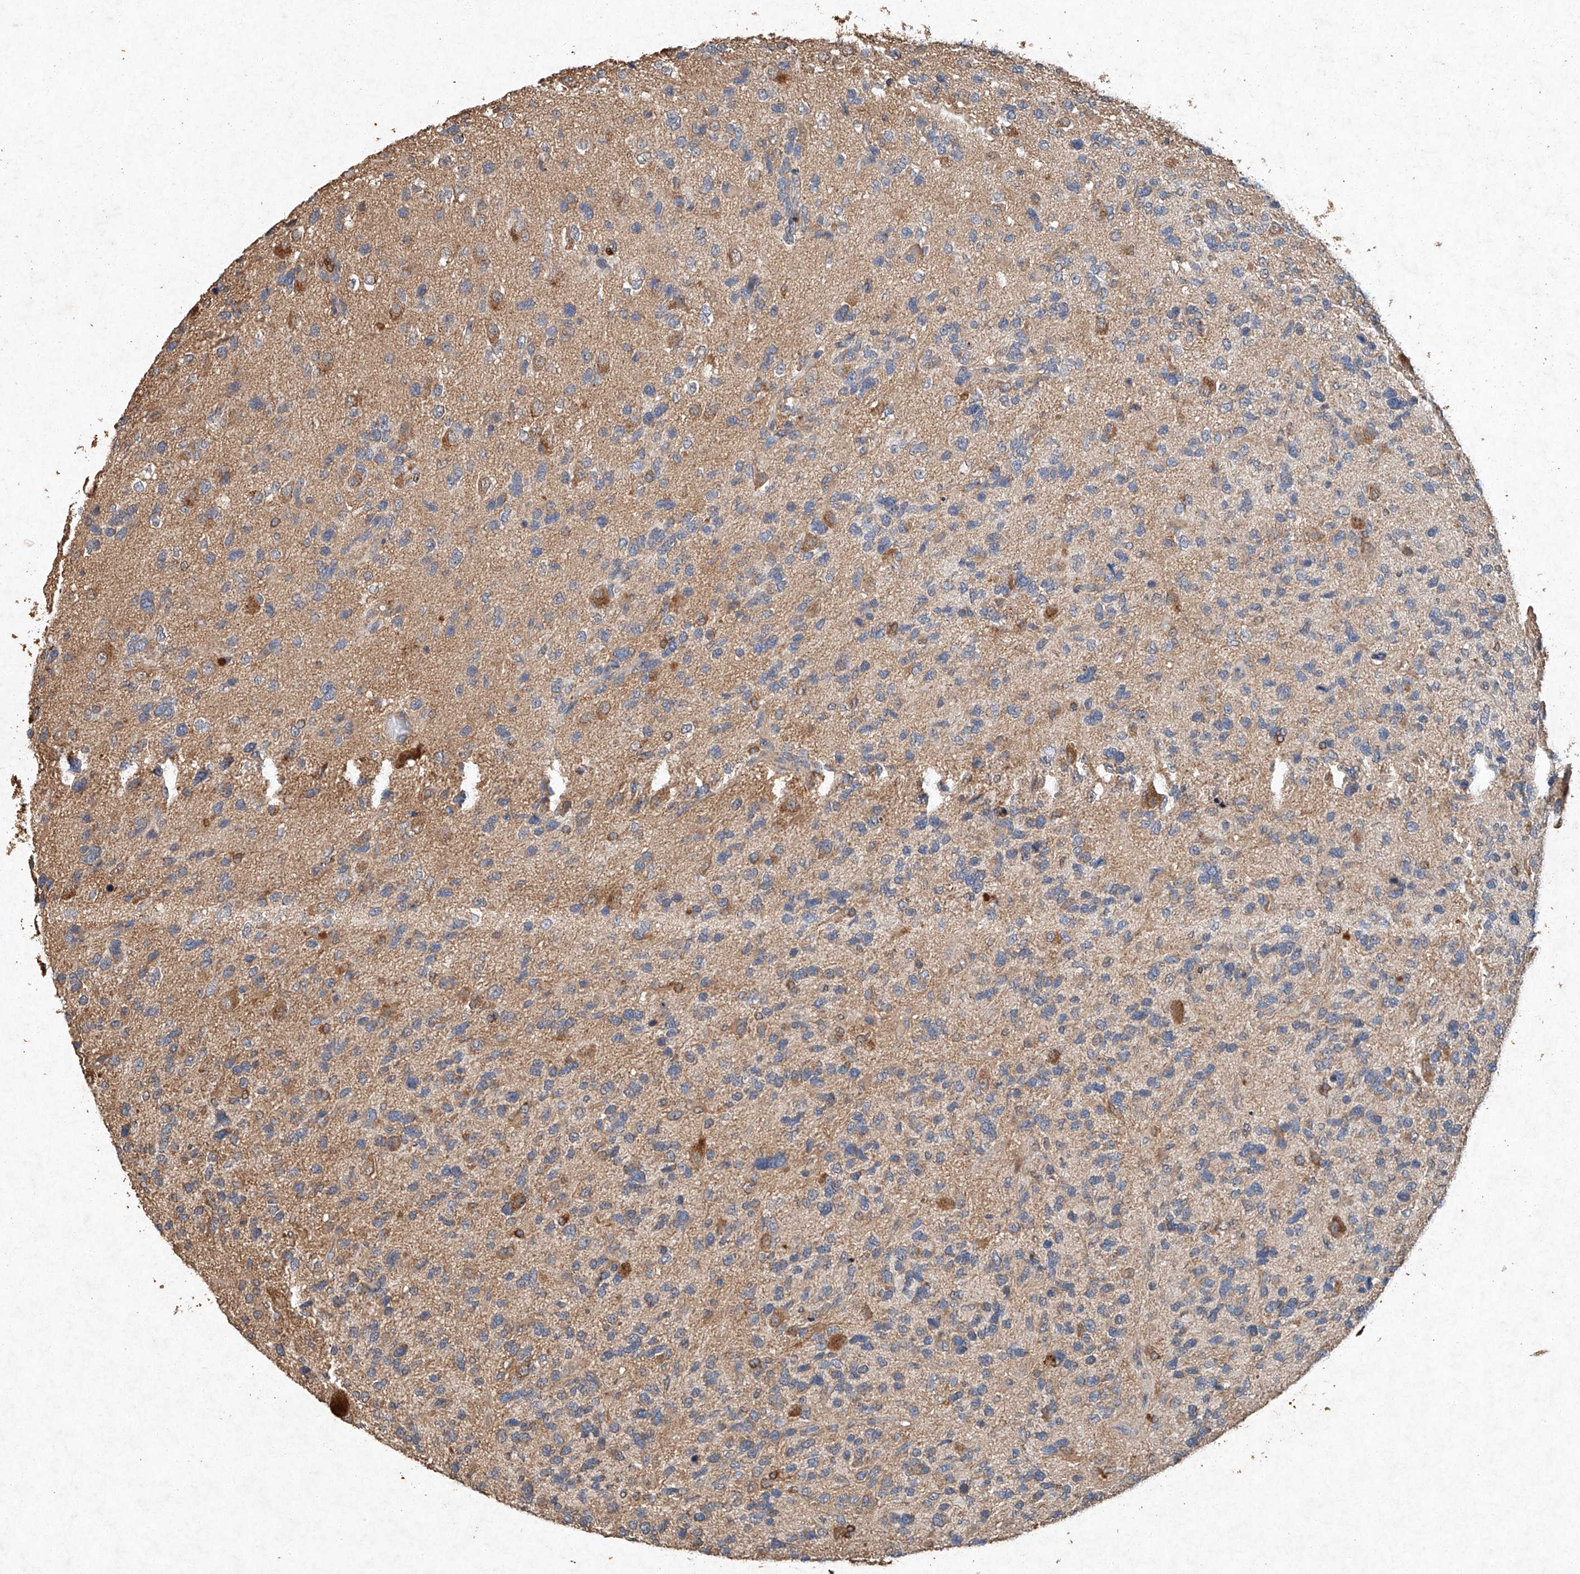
{"staining": {"intensity": "weak", "quantity": "25%-75%", "location": "cytoplasmic/membranous"}, "tissue": "glioma", "cell_type": "Tumor cells", "image_type": "cancer", "snomed": [{"axis": "morphology", "description": "Glioma, malignant, High grade"}, {"axis": "topography", "description": "Brain"}], "caption": "DAB (3,3'-diaminobenzidine) immunohistochemical staining of human glioma displays weak cytoplasmic/membranous protein positivity in approximately 25%-75% of tumor cells. (IHC, brightfield microscopy, high magnification).", "gene": "STK3", "patient": {"sex": "female", "age": 58}}